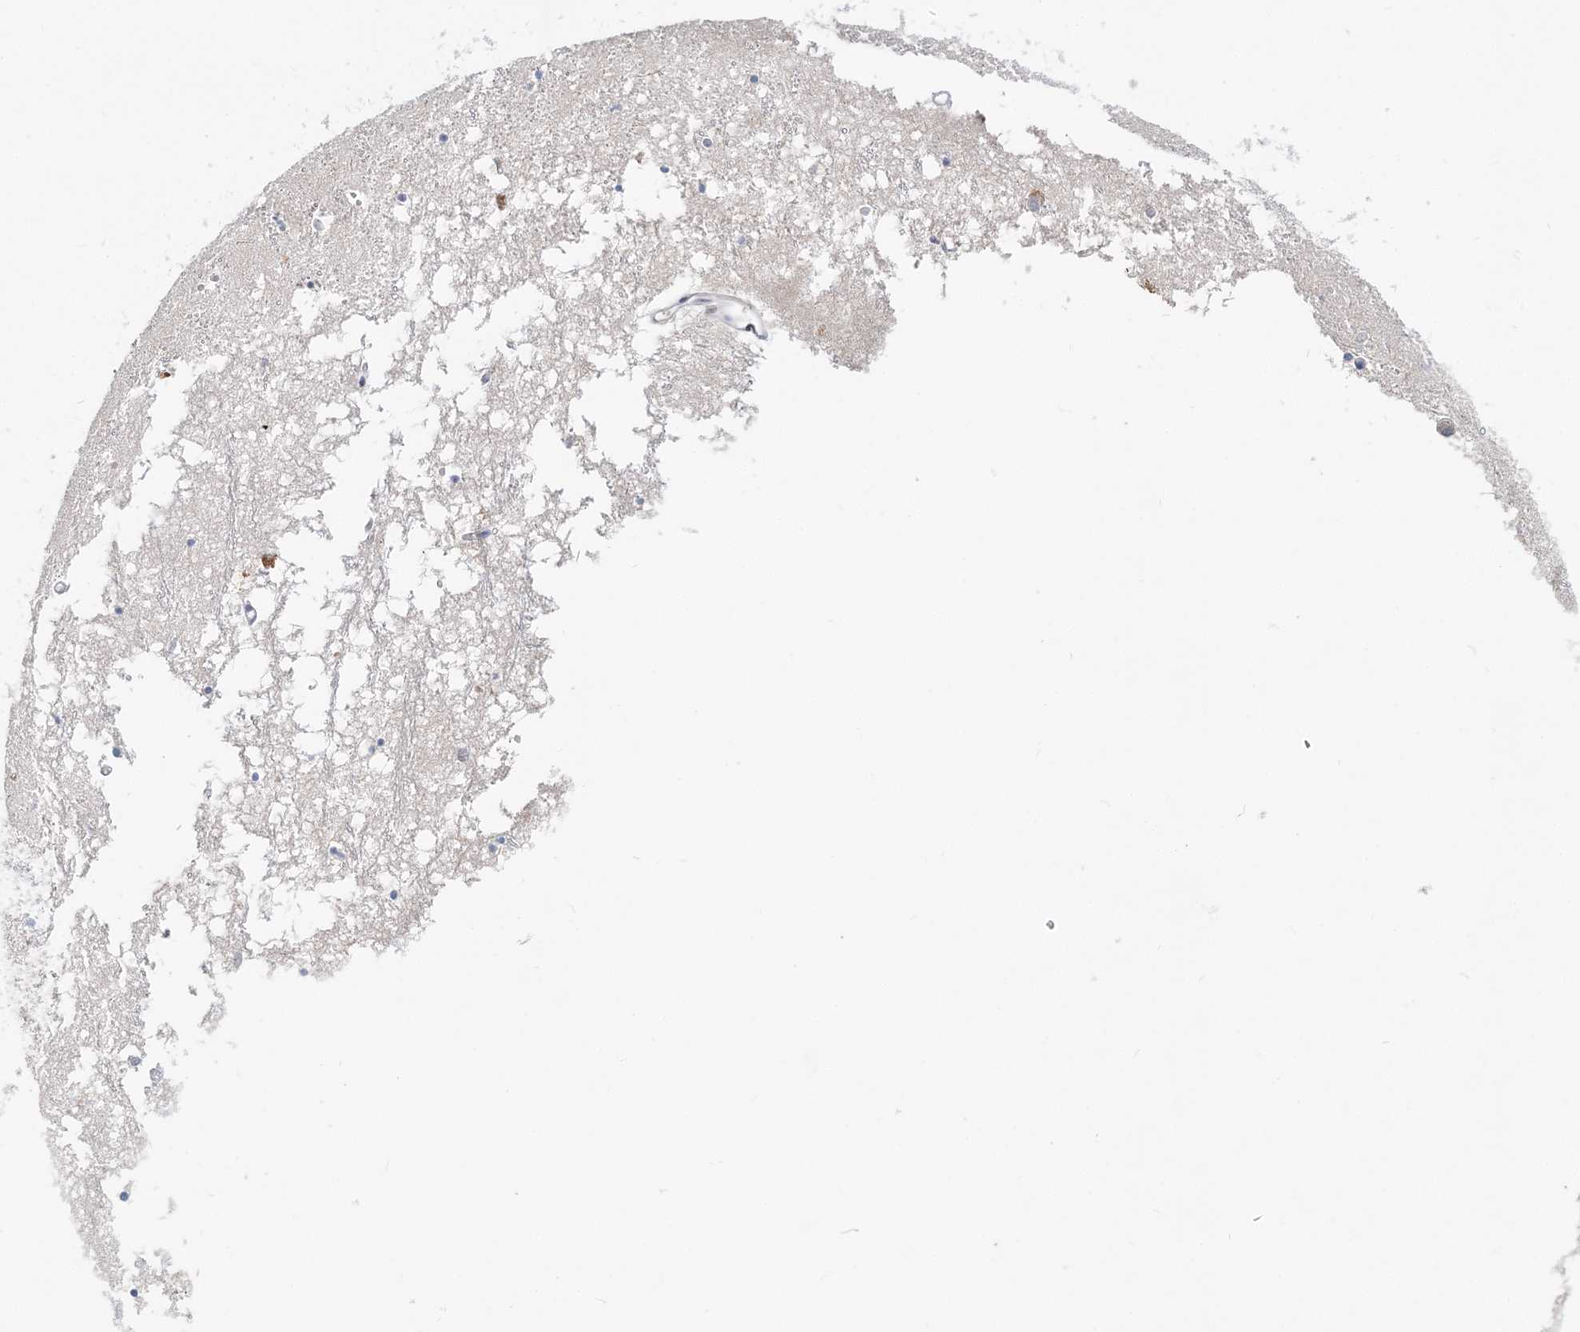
{"staining": {"intensity": "negative", "quantity": "none", "location": "none"}, "tissue": "hippocampus", "cell_type": "Glial cells", "image_type": "normal", "snomed": [{"axis": "morphology", "description": "Normal tissue, NOS"}, {"axis": "topography", "description": "Hippocampus"}], "caption": "Glial cells show no significant protein staining in normal hippocampus.", "gene": "DNAH5", "patient": {"sex": "male", "age": 70}}